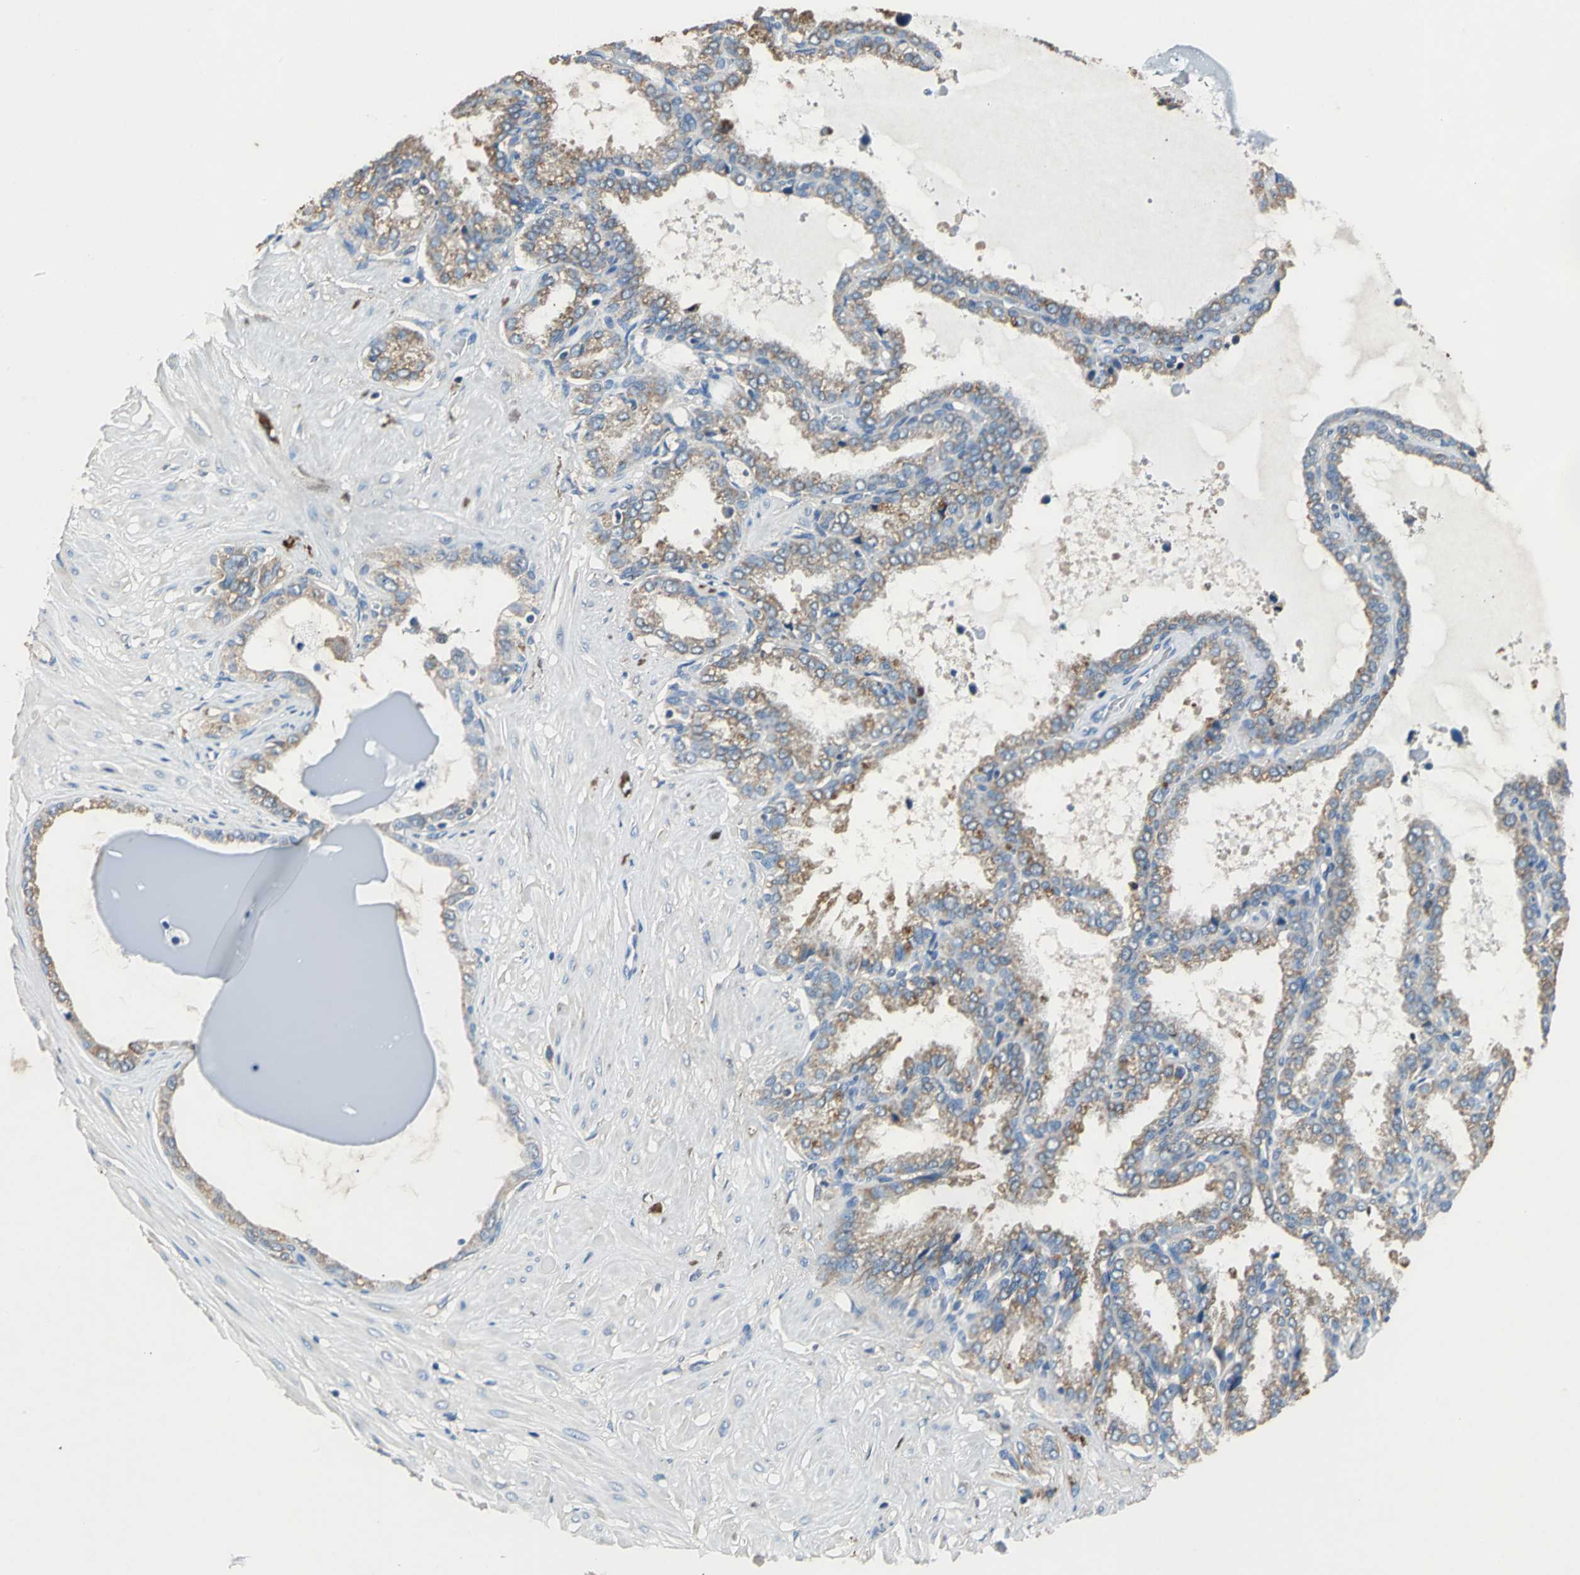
{"staining": {"intensity": "moderate", "quantity": ">75%", "location": "cytoplasmic/membranous"}, "tissue": "seminal vesicle", "cell_type": "Glandular cells", "image_type": "normal", "snomed": [{"axis": "morphology", "description": "Normal tissue, NOS"}, {"axis": "topography", "description": "Seminal veicle"}], "caption": "Brown immunohistochemical staining in benign human seminal vesicle exhibits moderate cytoplasmic/membranous staining in about >75% of glandular cells.", "gene": "HEPH", "patient": {"sex": "male", "age": 46}}